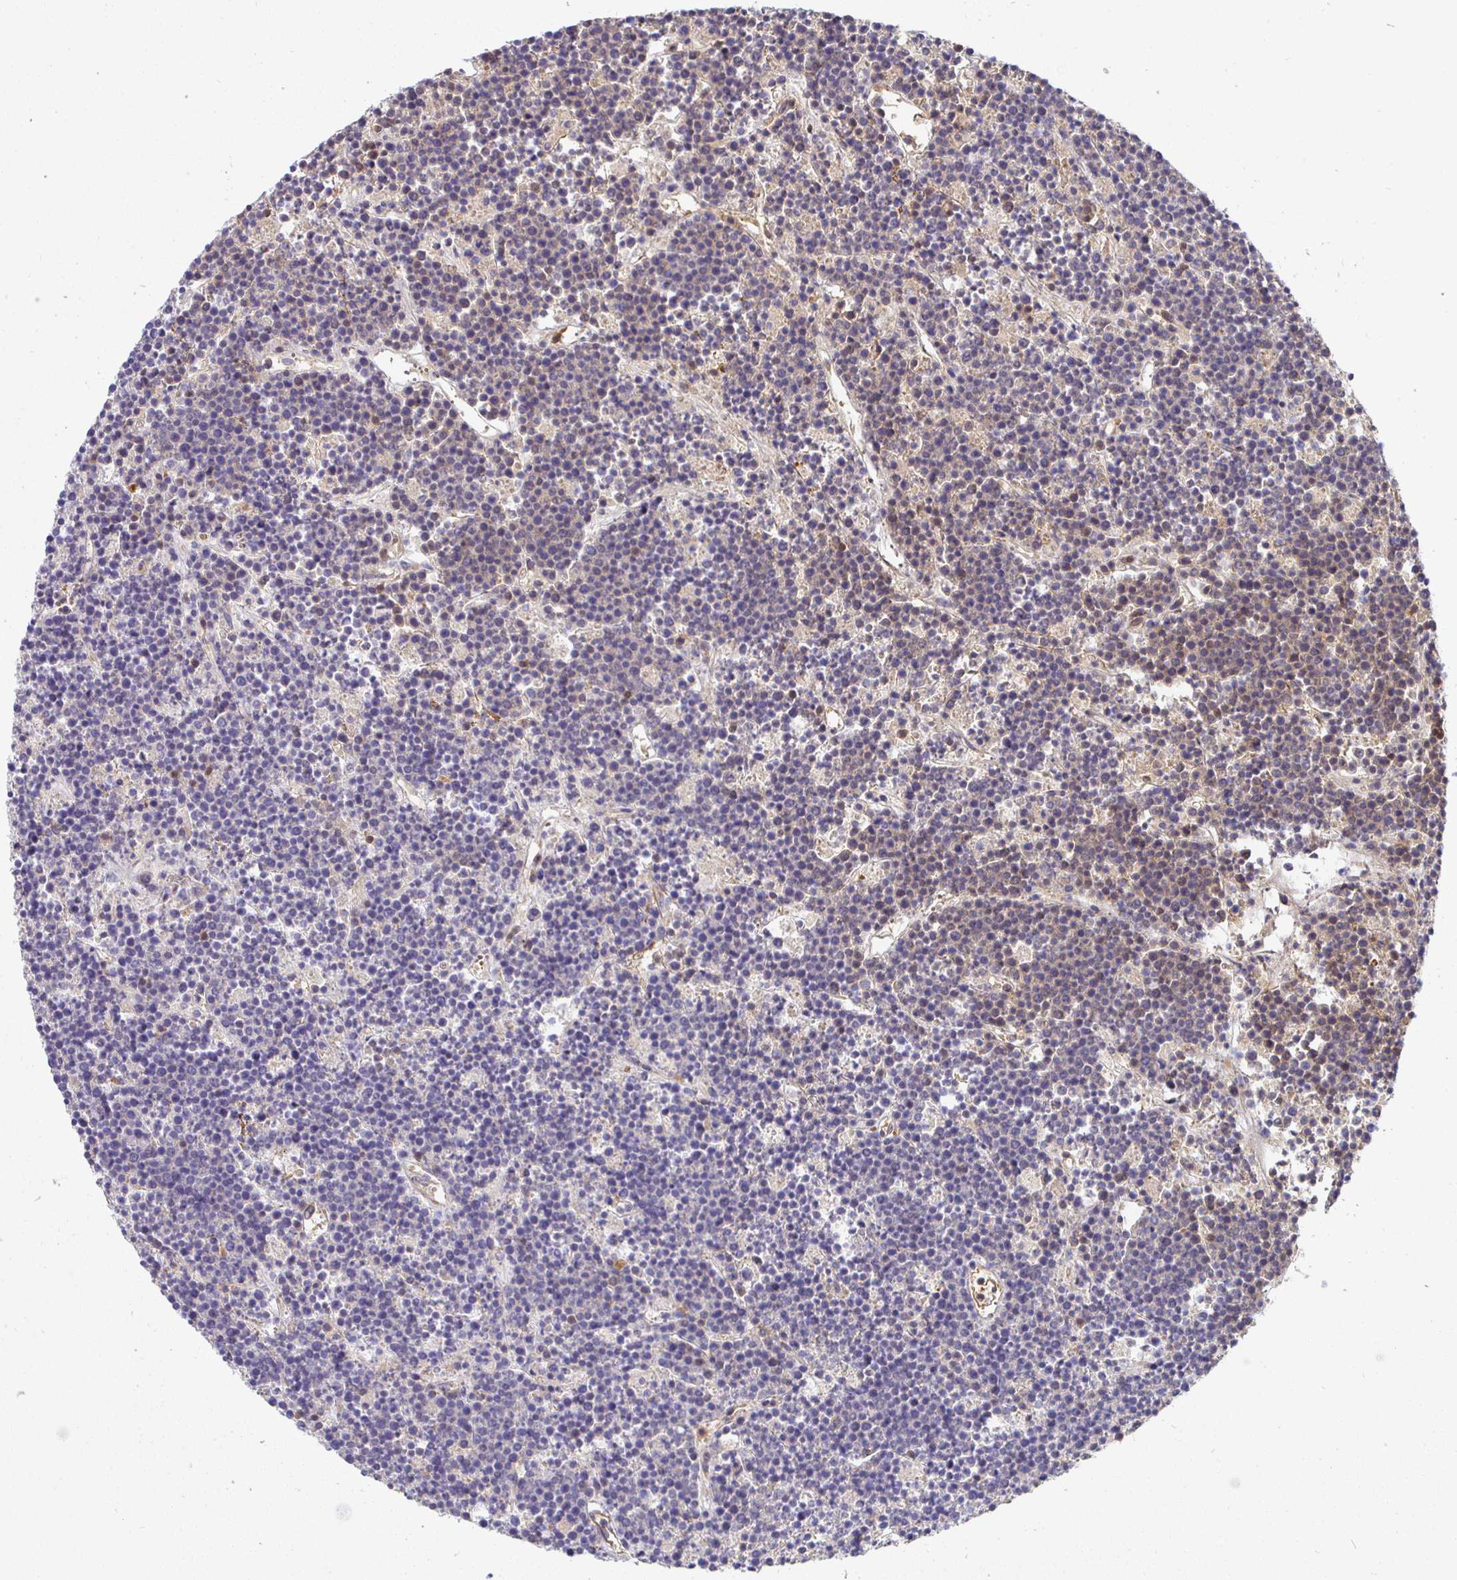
{"staining": {"intensity": "weak", "quantity": "25%-75%", "location": "cytoplasmic/membranous"}, "tissue": "lymphoma", "cell_type": "Tumor cells", "image_type": "cancer", "snomed": [{"axis": "morphology", "description": "Malignant lymphoma, non-Hodgkin's type, High grade"}, {"axis": "topography", "description": "Ovary"}], "caption": "Immunohistochemistry micrograph of neoplastic tissue: human high-grade malignant lymphoma, non-Hodgkin's type stained using immunohistochemistry displays low levels of weak protein expression localized specifically in the cytoplasmic/membranous of tumor cells, appearing as a cytoplasmic/membranous brown color.", "gene": "IRAK1", "patient": {"sex": "female", "age": 56}}